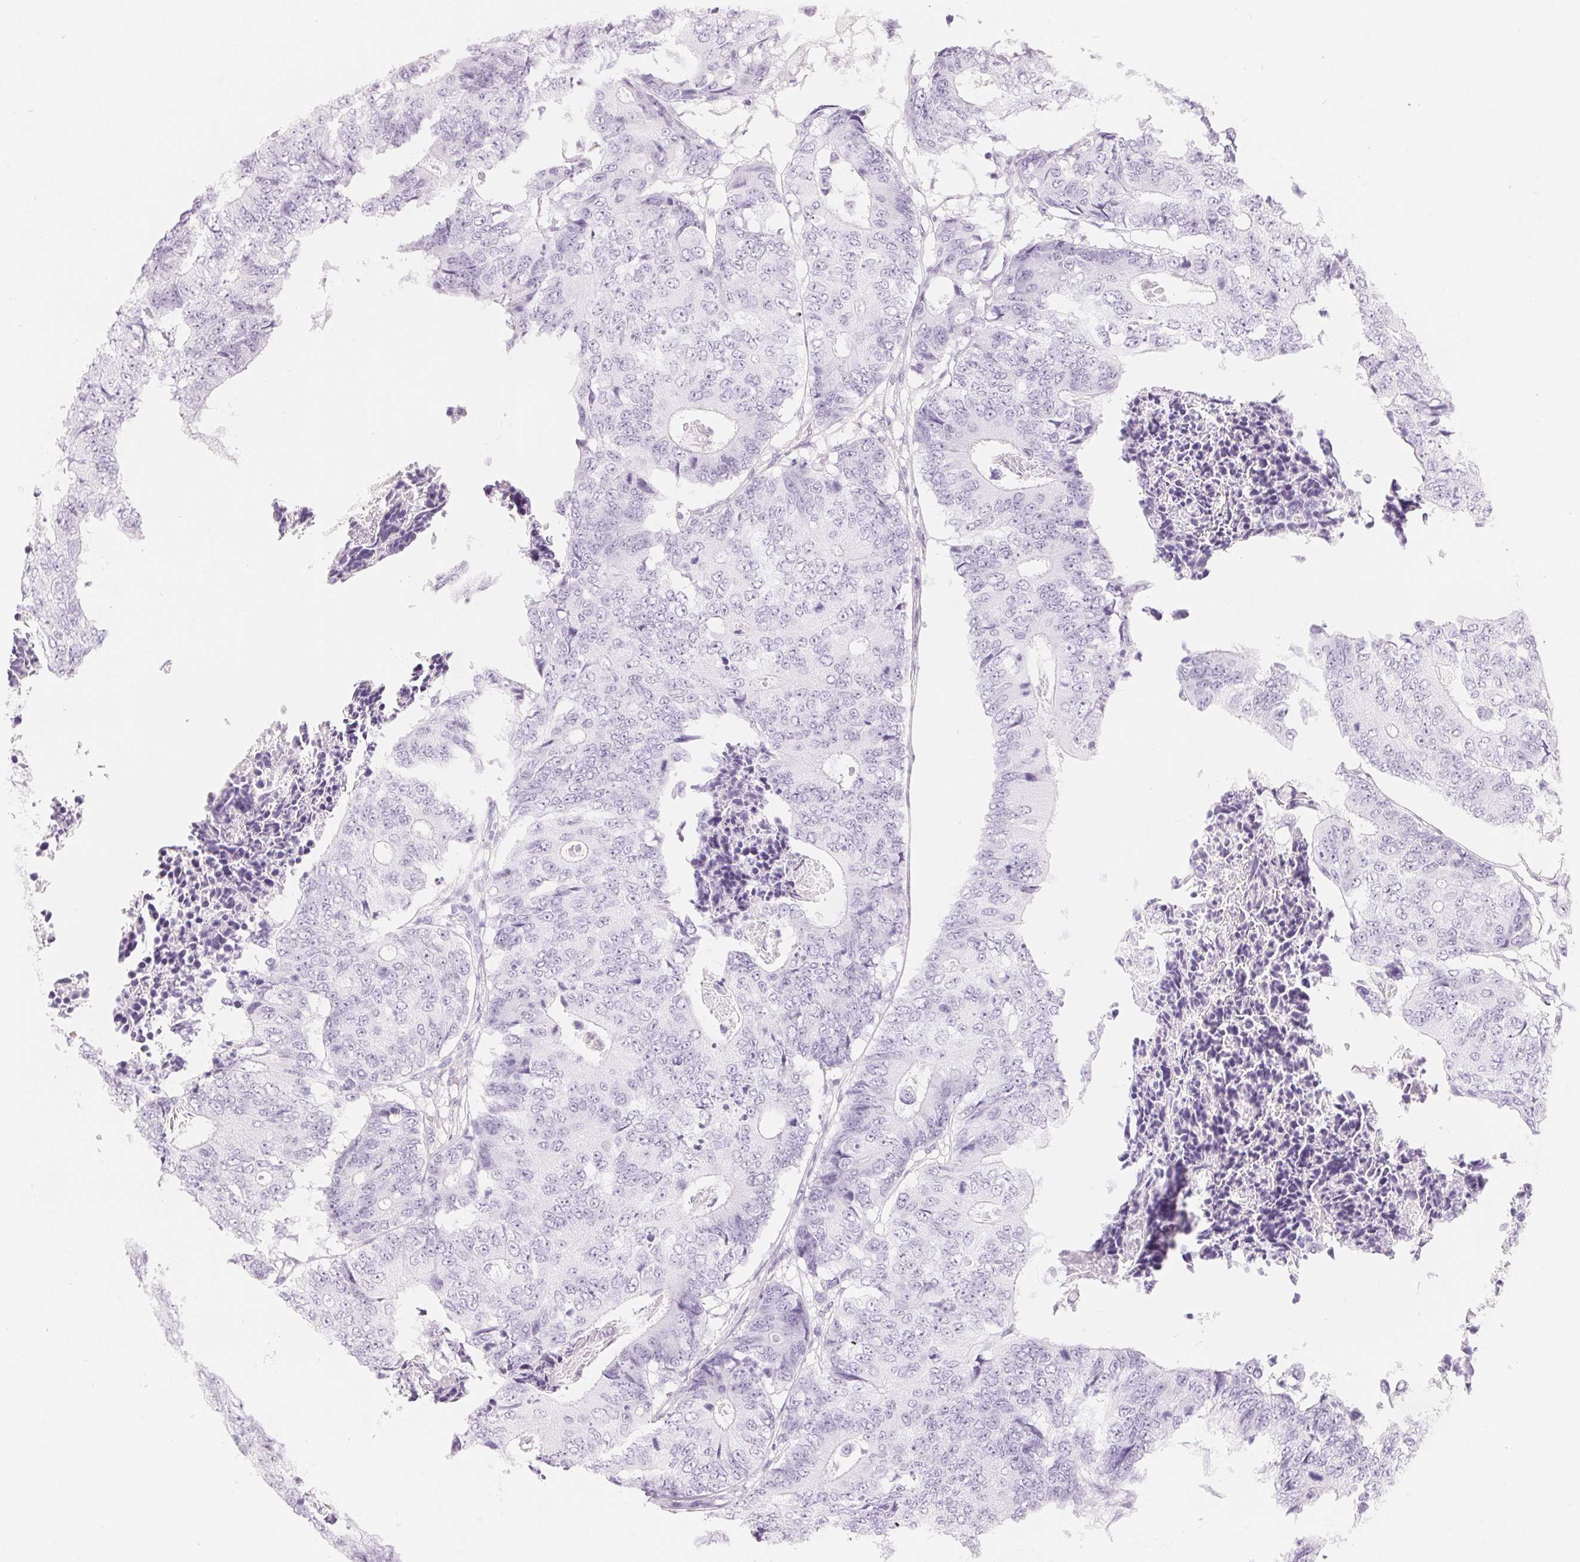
{"staining": {"intensity": "negative", "quantity": "none", "location": "none"}, "tissue": "colorectal cancer", "cell_type": "Tumor cells", "image_type": "cancer", "snomed": [{"axis": "morphology", "description": "Adenocarcinoma, NOS"}, {"axis": "topography", "description": "Colon"}], "caption": "IHC image of neoplastic tissue: colorectal cancer stained with DAB reveals no significant protein positivity in tumor cells.", "gene": "CFHR2", "patient": {"sex": "female", "age": 48}}